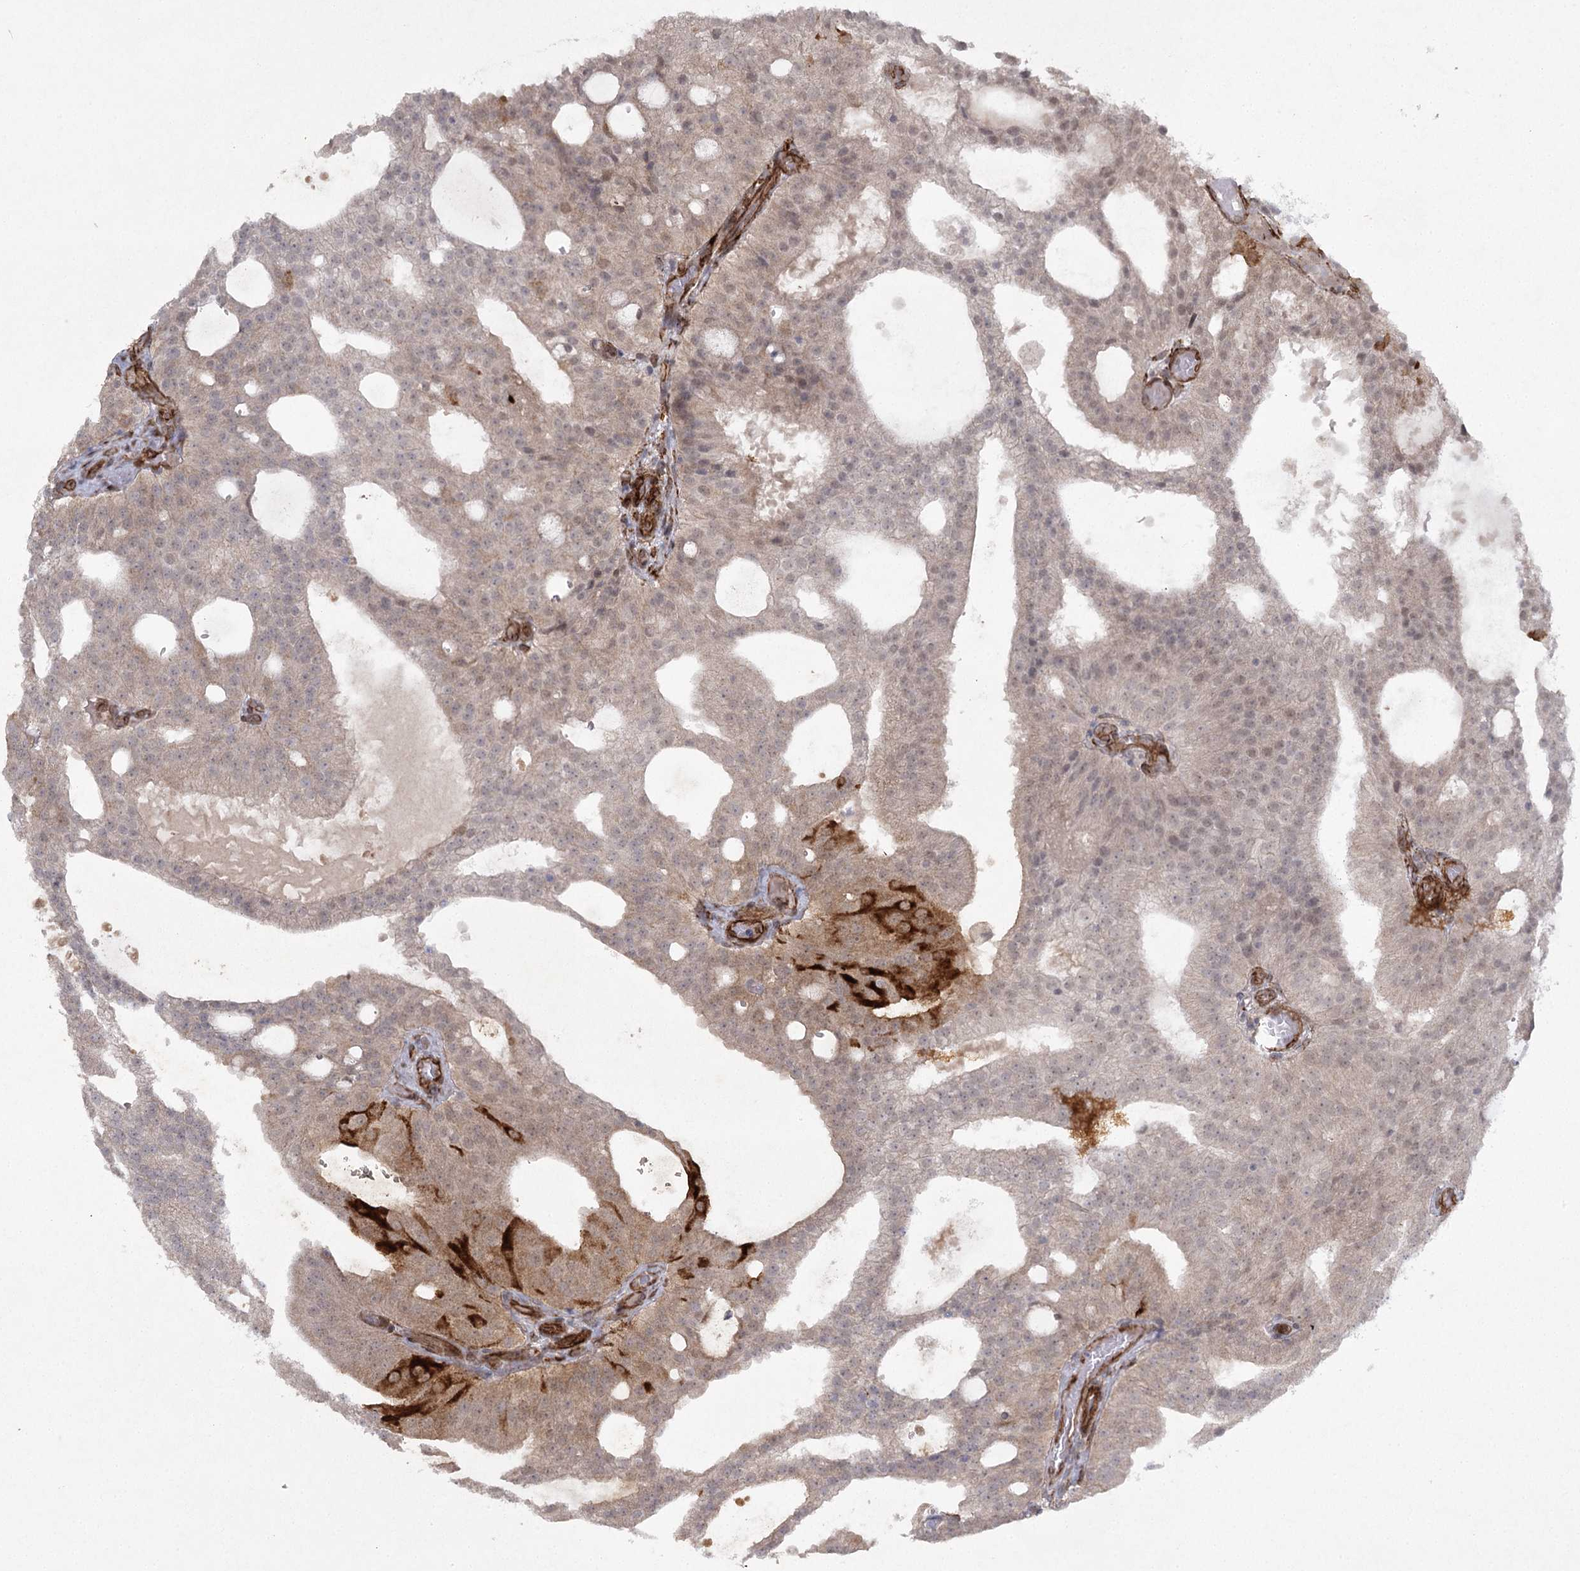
{"staining": {"intensity": "strong", "quantity": "<25%", "location": "cytoplasmic/membranous,nuclear"}, "tissue": "prostate cancer", "cell_type": "Tumor cells", "image_type": "cancer", "snomed": [{"axis": "morphology", "description": "Adenocarcinoma, Medium grade"}, {"axis": "topography", "description": "Prostate"}], "caption": "IHC staining of prostate cancer (adenocarcinoma (medium-grade)), which reveals medium levels of strong cytoplasmic/membranous and nuclear expression in about <25% of tumor cells indicating strong cytoplasmic/membranous and nuclear protein staining. The staining was performed using DAB (3,3'-diaminobenzidine) (brown) for protein detection and nuclei were counterstained in hematoxylin (blue).", "gene": "AMTN", "patient": {"sex": "male", "age": 88}}